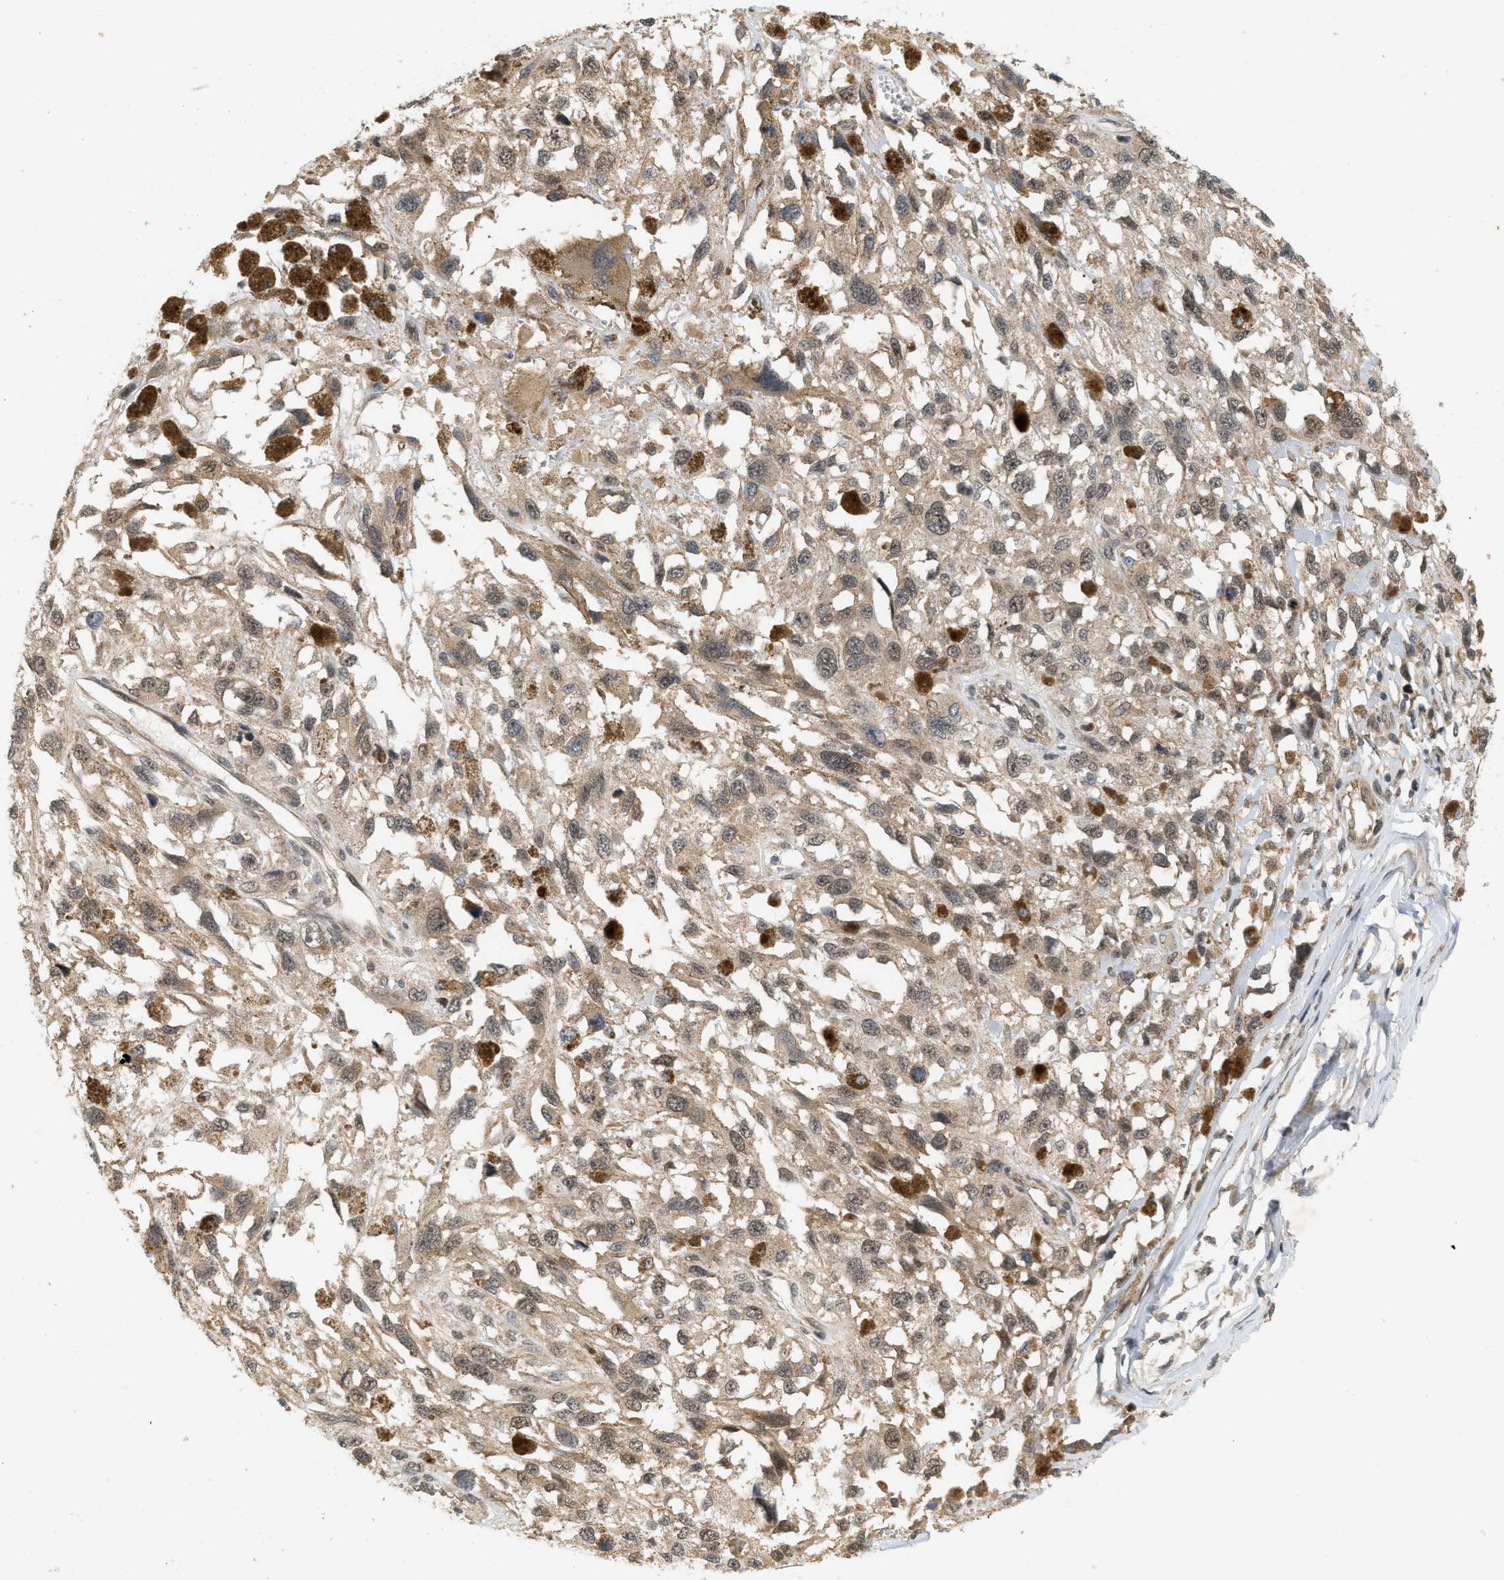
{"staining": {"intensity": "moderate", "quantity": ">75%", "location": "cytoplasmic/membranous"}, "tissue": "melanoma", "cell_type": "Tumor cells", "image_type": "cancer", "snomed": [{"axis": "morphology", "description": "Malignant melanoma, Metastatic site"}, {"axis": "topography", "description": "Lymph node"}], "caption": "IHC image of neoplastic tissue: human melanoma stained using IHC reveals medium levels of moderate protein expression localized specifically in the cytoplasmic/membranous of tumor cells, appearing as a cytoplasmic/membranous brown color.", "gene": "PRKD1", "patient": {"sex": "male", "age": 59}}